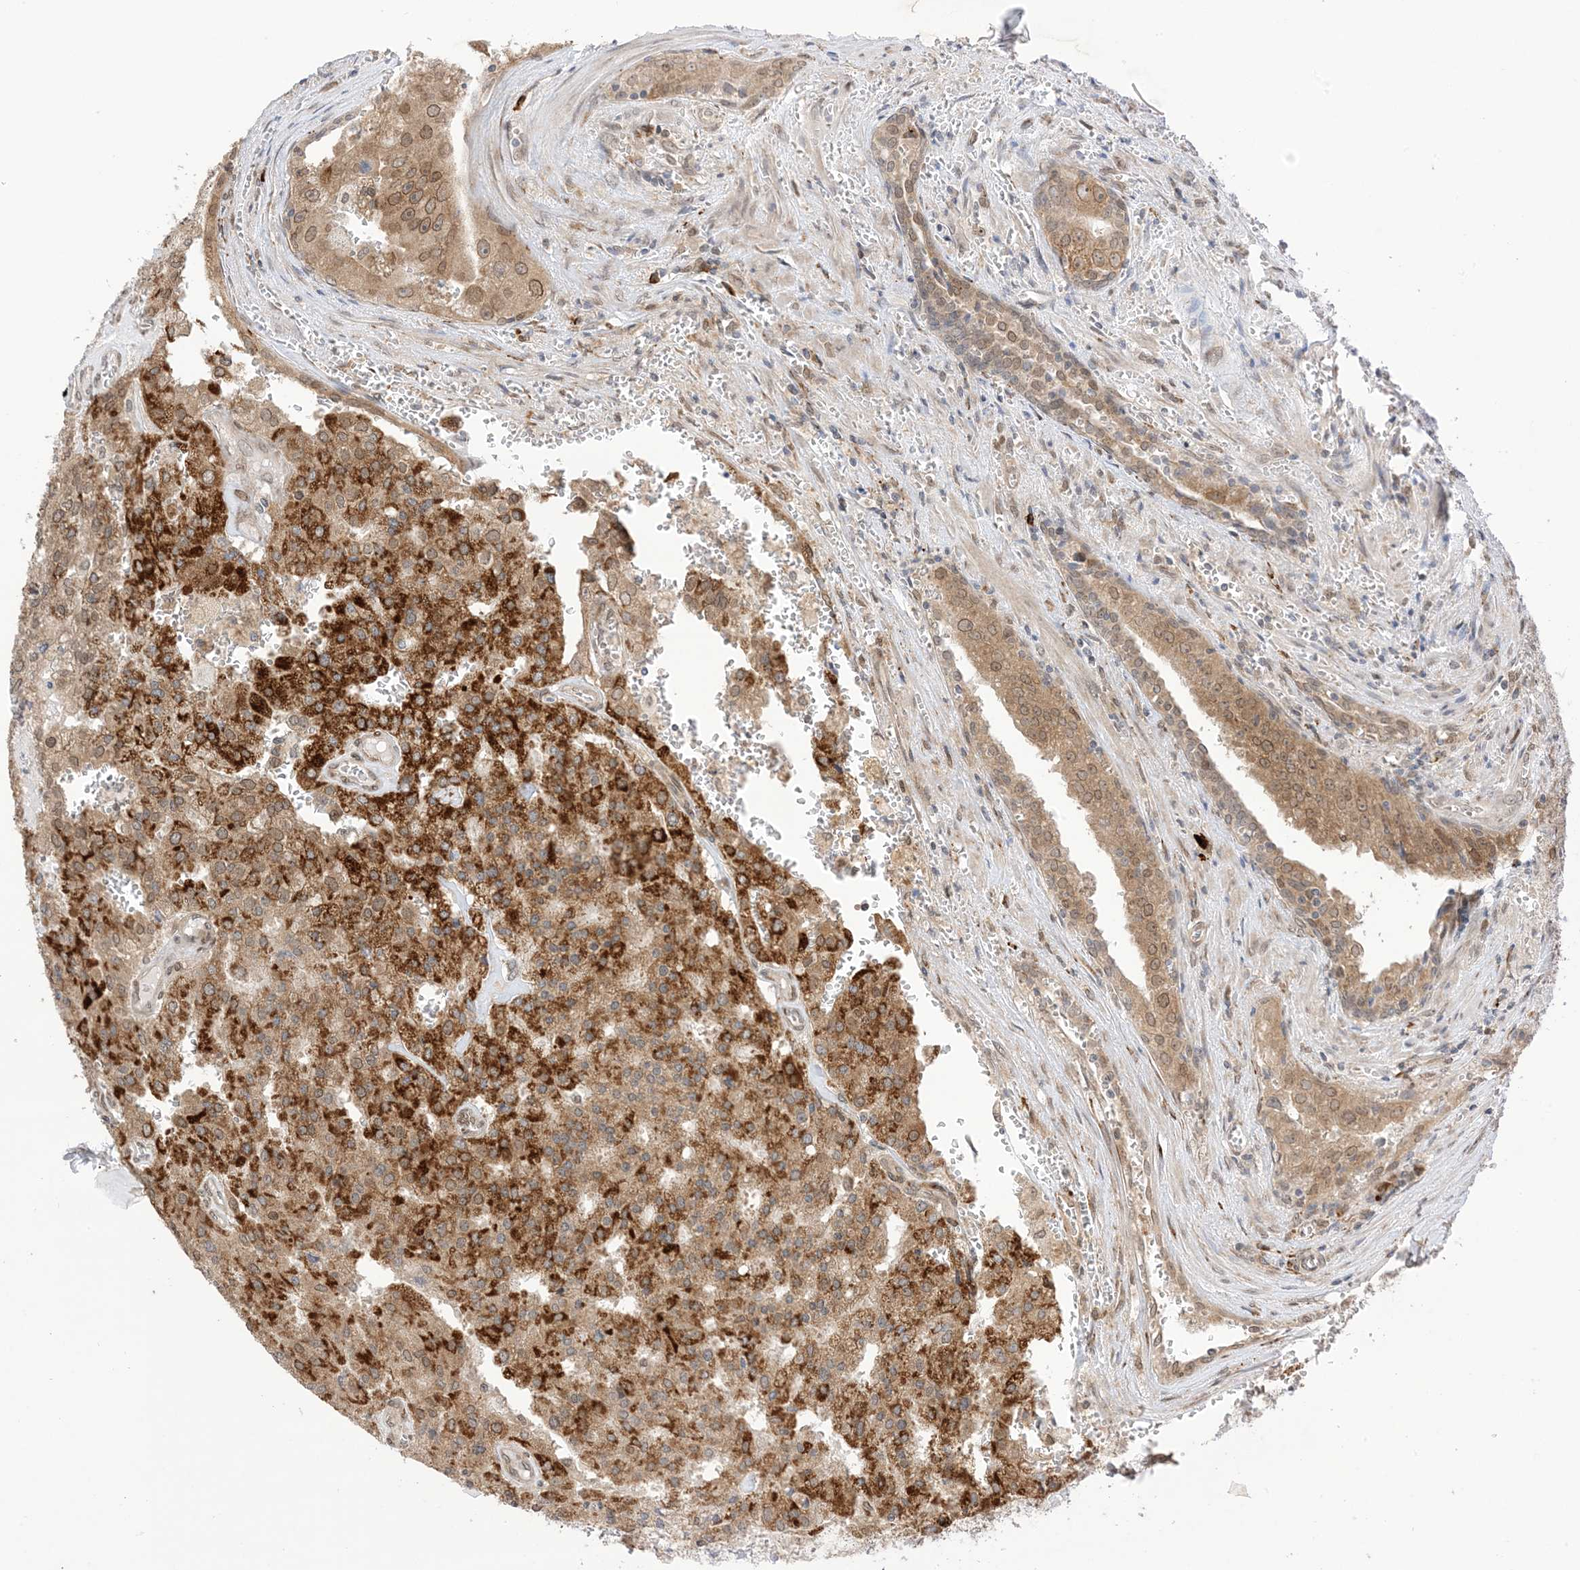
{"staining": {"intensity": "strong", "quantity": ">75%", "location": "cytoplasmic/membranous"}, "tissue": "prostate cancer", "cell_type": "Tumor cells", "image_type": "cancer", "snomed": [{"axis": "morphology", "description": "Adenocarcinoma, High grade"}, {"axis": "topography", "description": "Prostate"}], "caption": "Brown immunohistochemical staining in prostate cancer (high-grade adenocarcinoma) exhibits strong cytoplasmic/membranous expression in approximately >75% of tumor cells. (Brightfield microscopy of DAB IHC at high magnification).", "gene": "UBE2E2", "patient": {"sex": "male", "age": 68}}